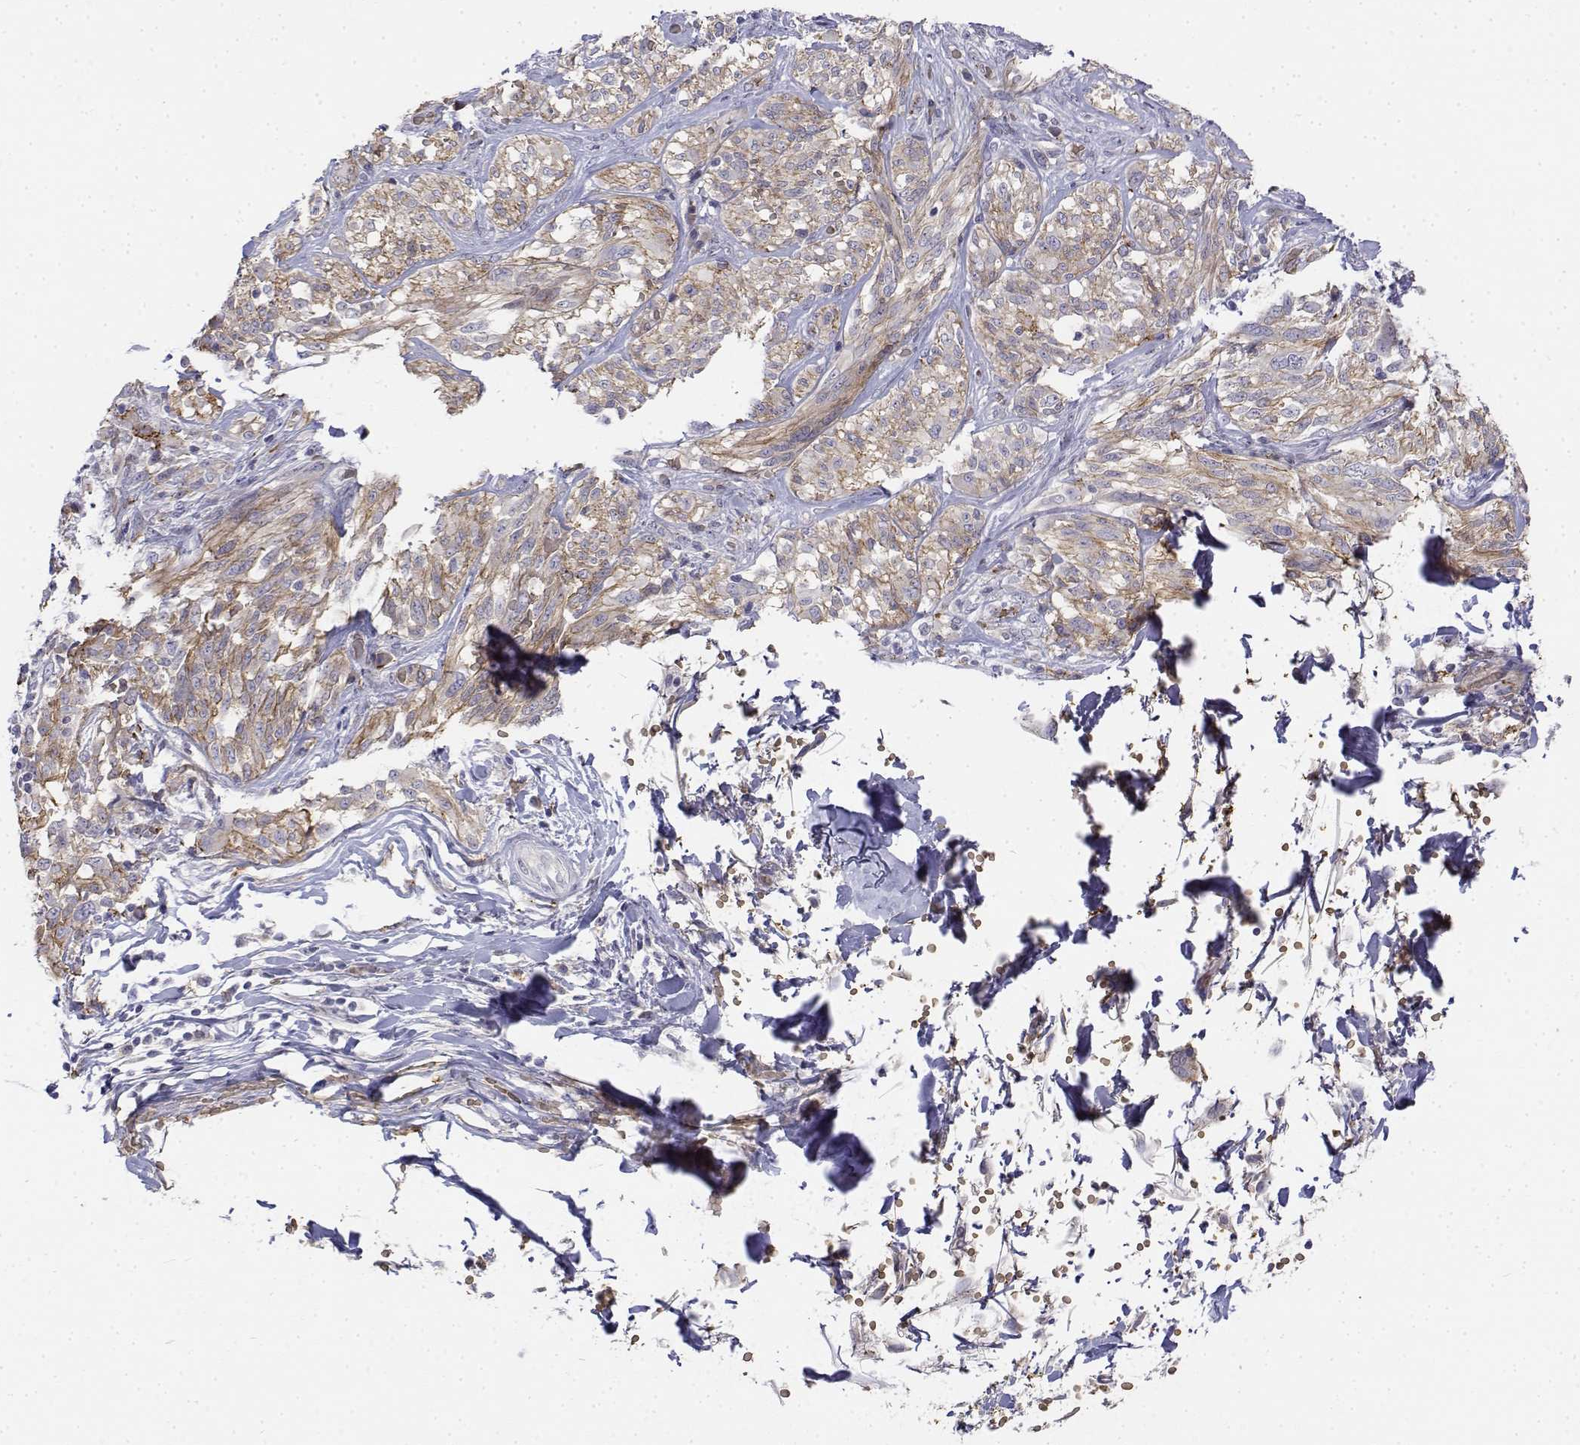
{"staining": {"intensity": "negative", "quantity": "none", "location": "none"}, "tissue": "melanoma", "cell_type": "Tumor cells", "image_type": "cancer", "snomed": [{"axis": "morphology", "description": "Malignant melanoma, NOS"}, {"axis": "topography", "description": "Skin"}], "caption": "Immunohistochemistry (IHC) micrograph of human malignant melanoma stained for a protein (brown), which exhibits no positivity in tumor cells.", "gene": "CADM1", "patient": {"sex": "female", "age": 91}}